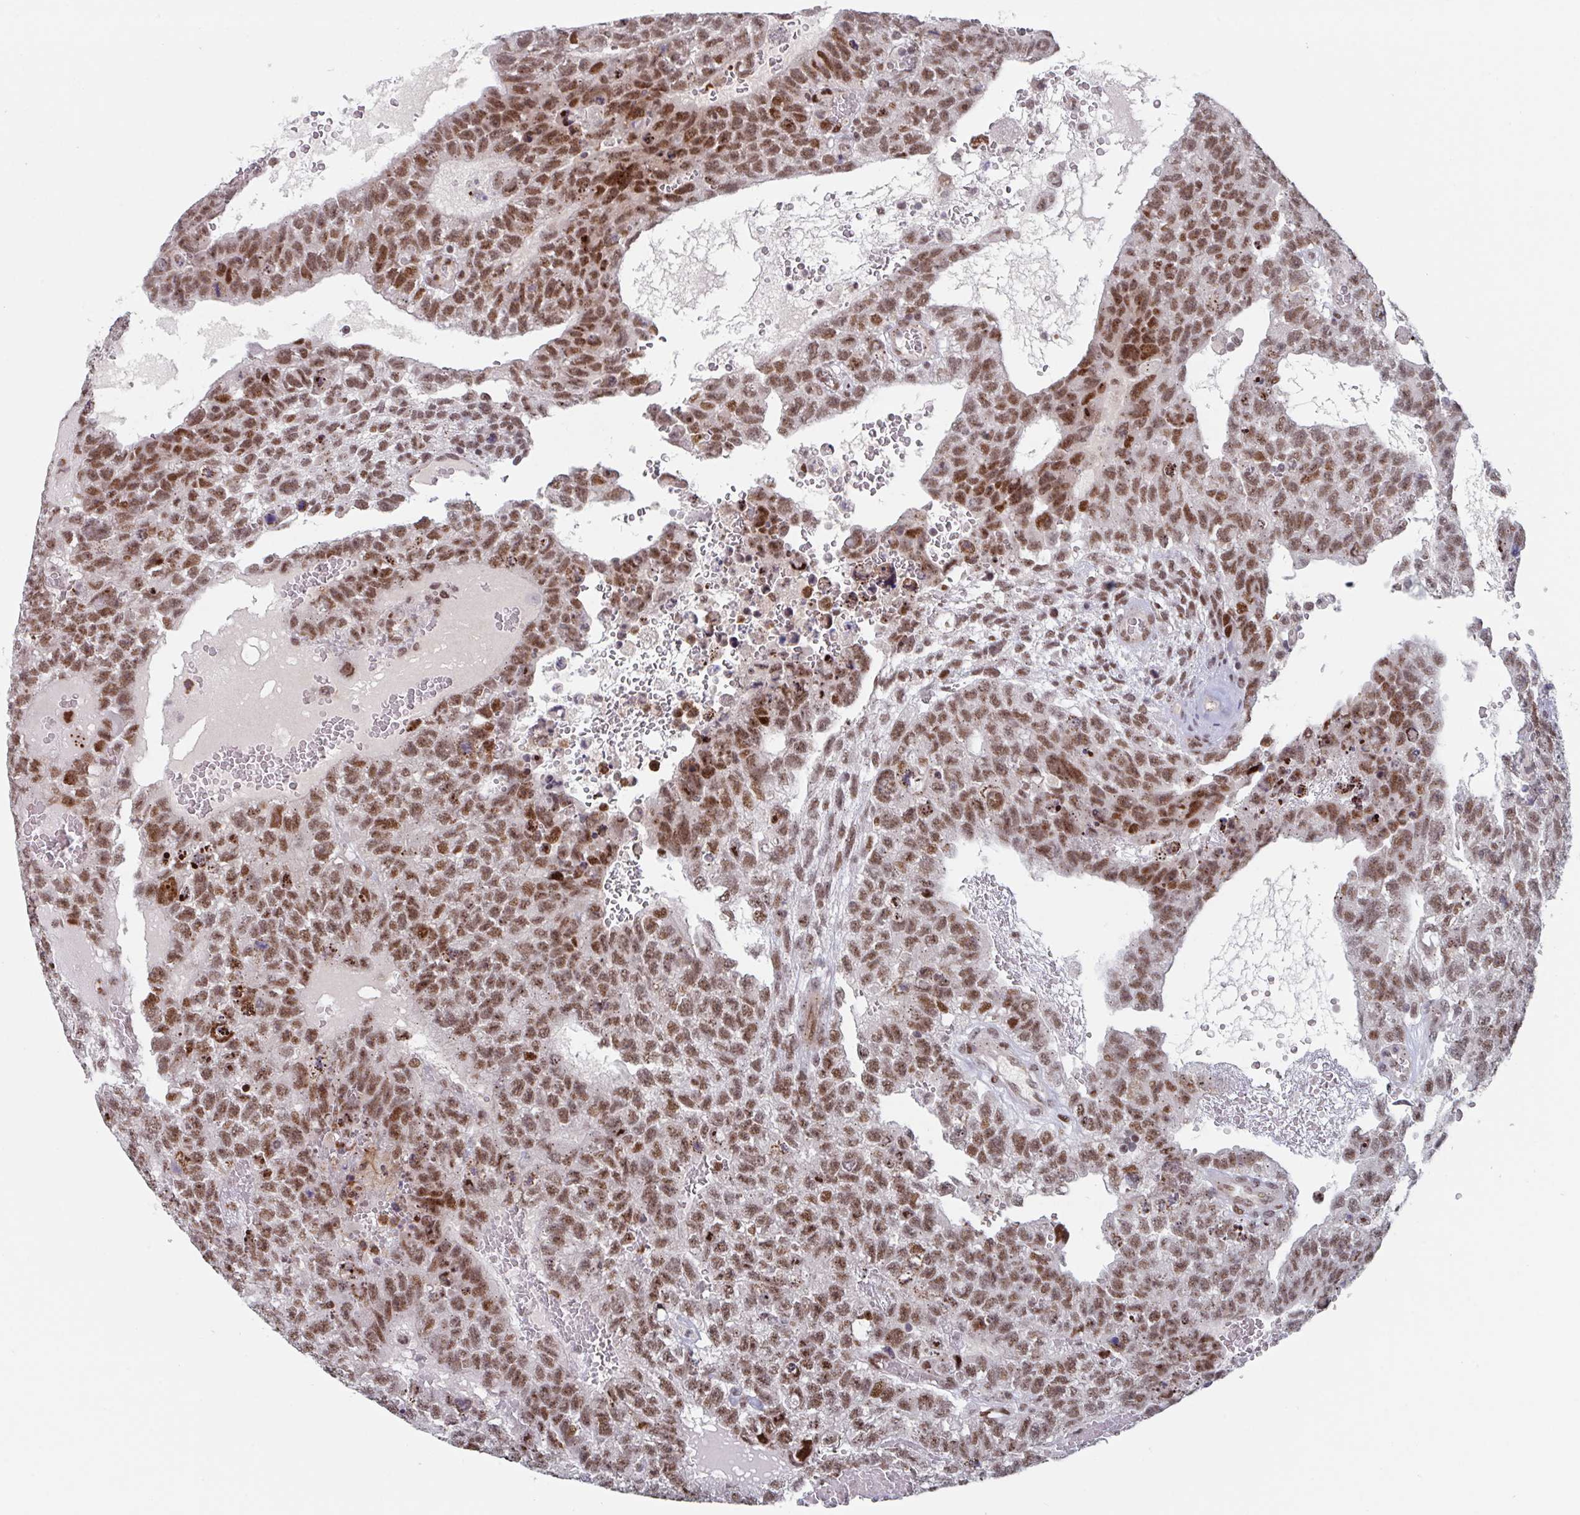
{"staining": {"intensity": "moderate", "quantity": ">75%", "location": "nuclear"}, "tissue": "testis cancer", "cell_type": "Tumor cells", "image_type": "cancer", "snomed": [{"axis": "morphology", "description": "Carcinoma, Embryonal, NOS"}, {"axis": "topography", "description": "Testis"}], "caption": "Testis embryonal carcinoma stained with immunohistochemistry (IHC) displays moderate nuclear staining in approximately >75% of tumor cells.", "gene": "RNF212", "patient": {"sex": "male", "age": 26}}